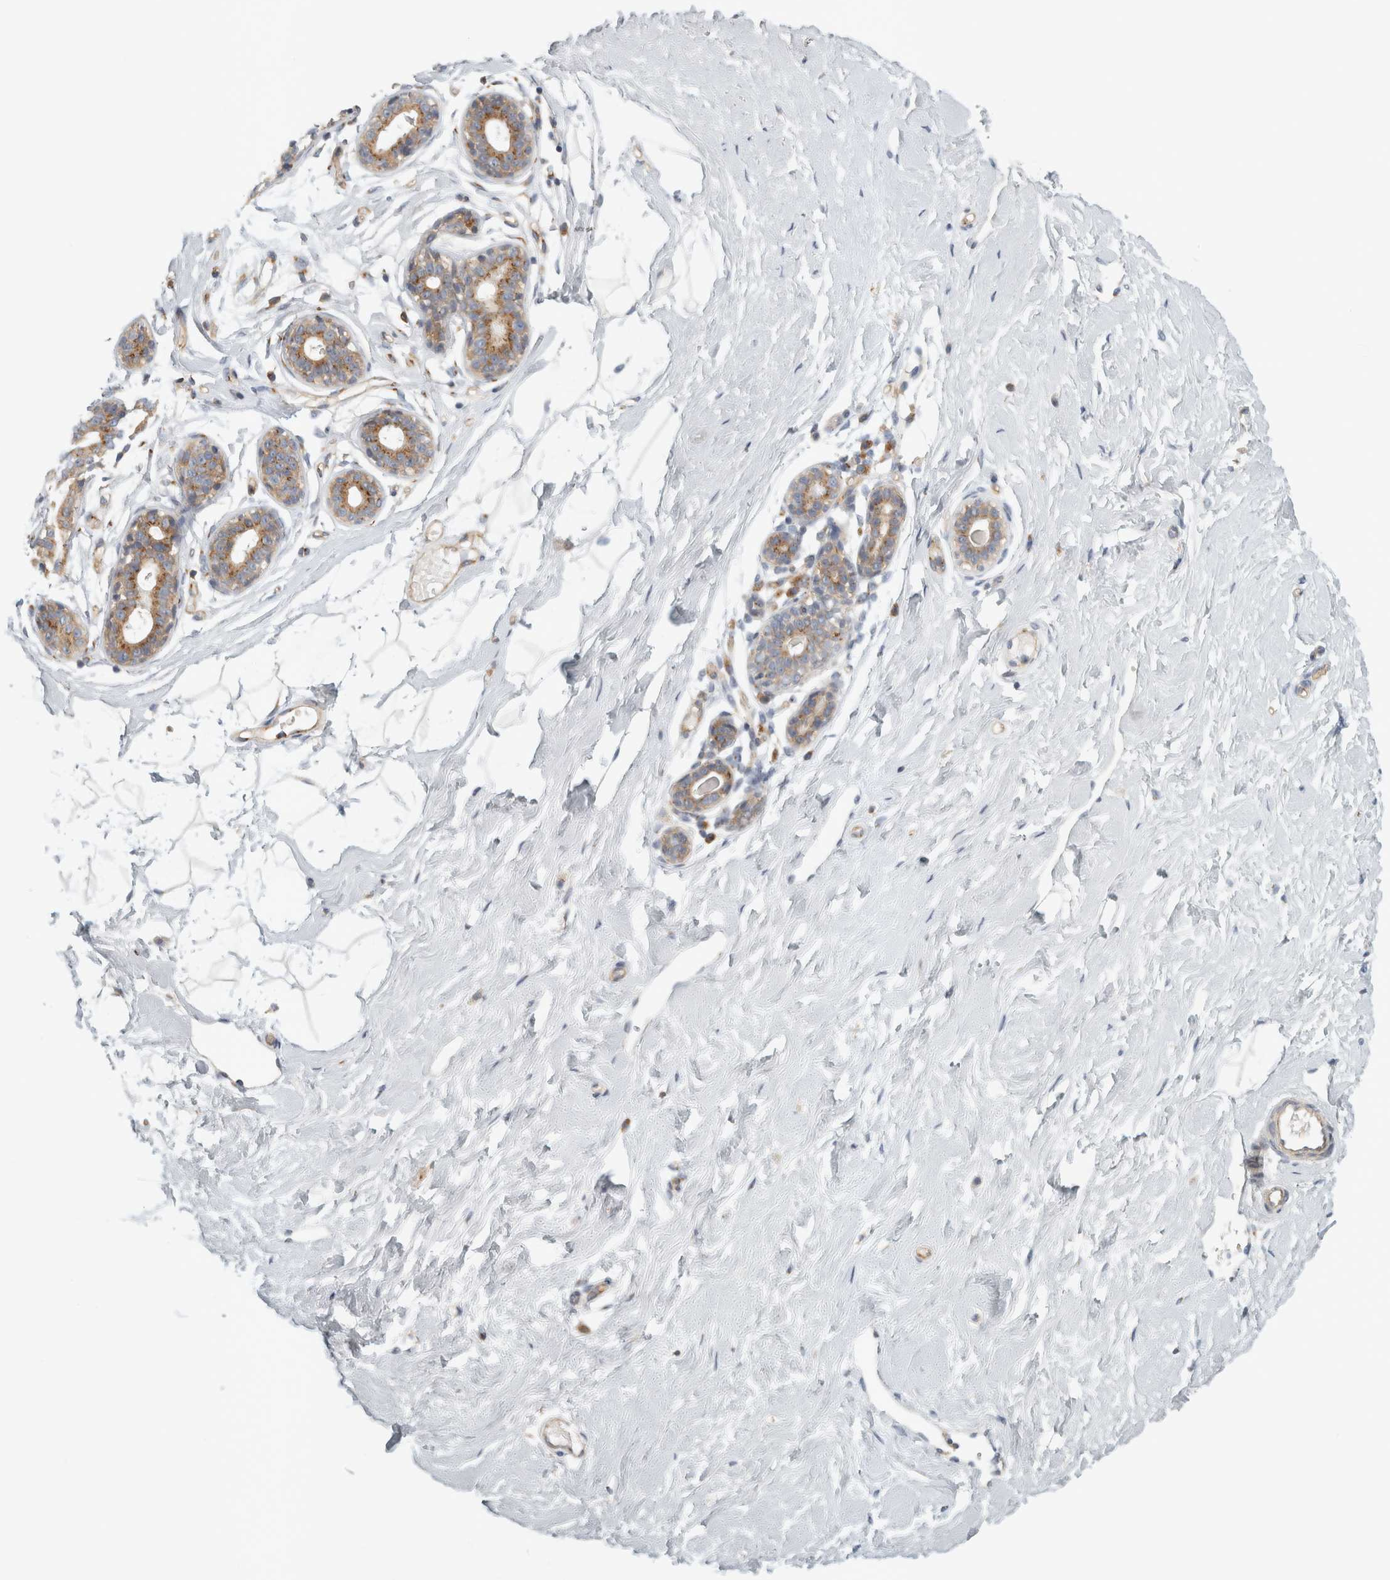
{"staining": {"intensity": "negative", "quantity": "none", "location": "none"}, "tissue": "breast", "cell_type": "Adipocytes", "image_type": "normal", "snomed": [{"axis": "morphology", "description": "Normal tissue, NOS"}, {"axis": "topography", "description": "Breast"}], "caption": "Micrograph shows no significant protein staining in adipocytes of benign breast. (Brightfield microscopy of DAB IHC at high magnification).", "gene": "PEX6", "patient": {"sex": "female", "age": 23}}